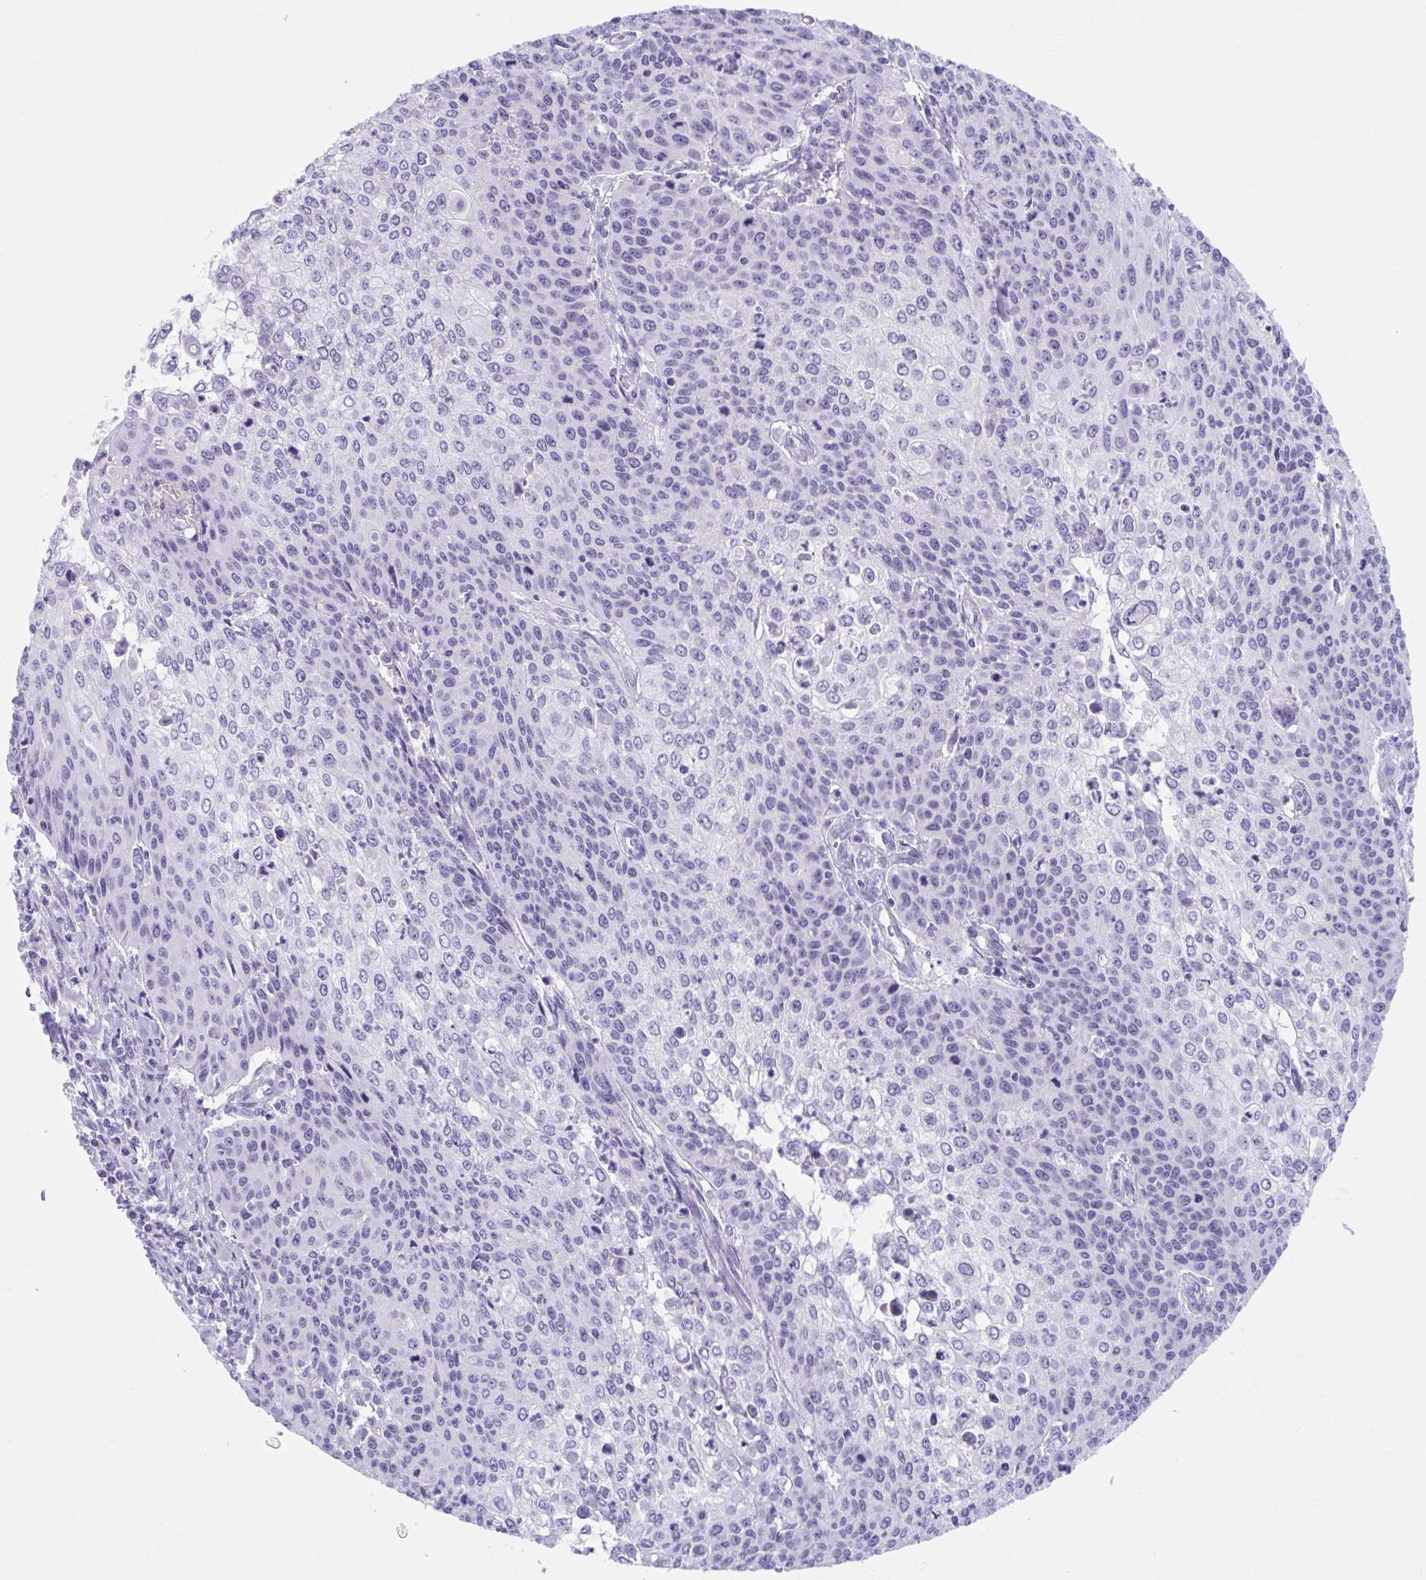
{"staining": {"intensity": "negative", "quantity": "none", "location": "none"}, "tissue": "cervical cancer", "cell_type": "Tumor cells", "image_type": "cancer", "snomed": [{"axis": "morphology", "description": "Squamous cell carcinoma, NOS"}, {"axis": "topography", "description": "Cervix"}], "caption": "The photomicrograph shows no staining of tumor cells in squamous cell carcinoma (cervical).", "gene": "KCNE2", "patient": {"sex": "female", "age": 65}}